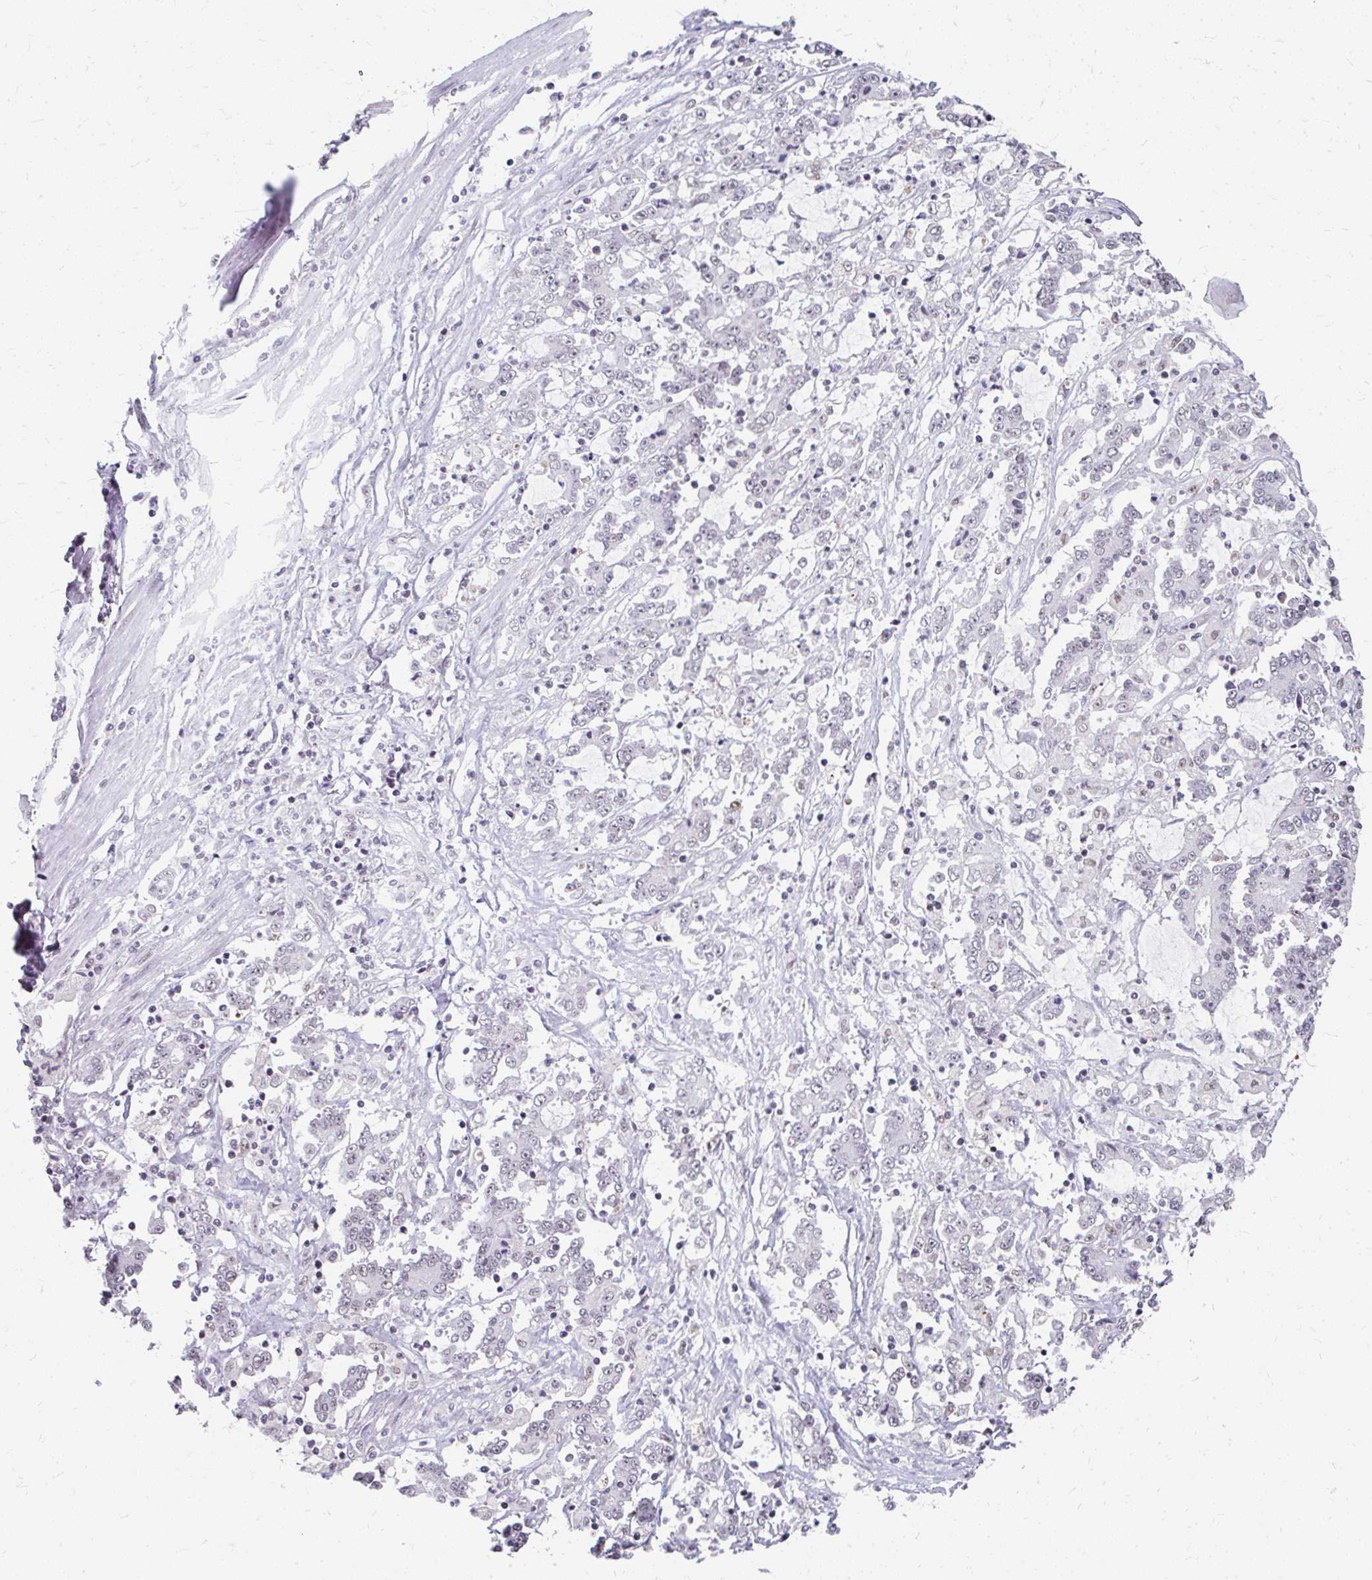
{"staining": {"intensity": "weak", "quantity": "25%-75%", "location": "nuclear"}, "tissue": "stomach cancer", "cell_type": "Tumor cells", "image_type": "cancer", "snomed": [{"axis": "morphology", "description": "Adenocarcinoma, NOS"}, {"axis": "topography", "description": "Stomach, upper"}], "caption": "Immunohistochemistry (IHC) (DAB (3,3'-diaminobenzidine)) staining of human stomach adenocarcinoma exhibits weak nuclear protein expression in about 25%-75% of tumor cells.", "gene": "GTF2H1", "patient": {"sex": "male", "age": 68}}